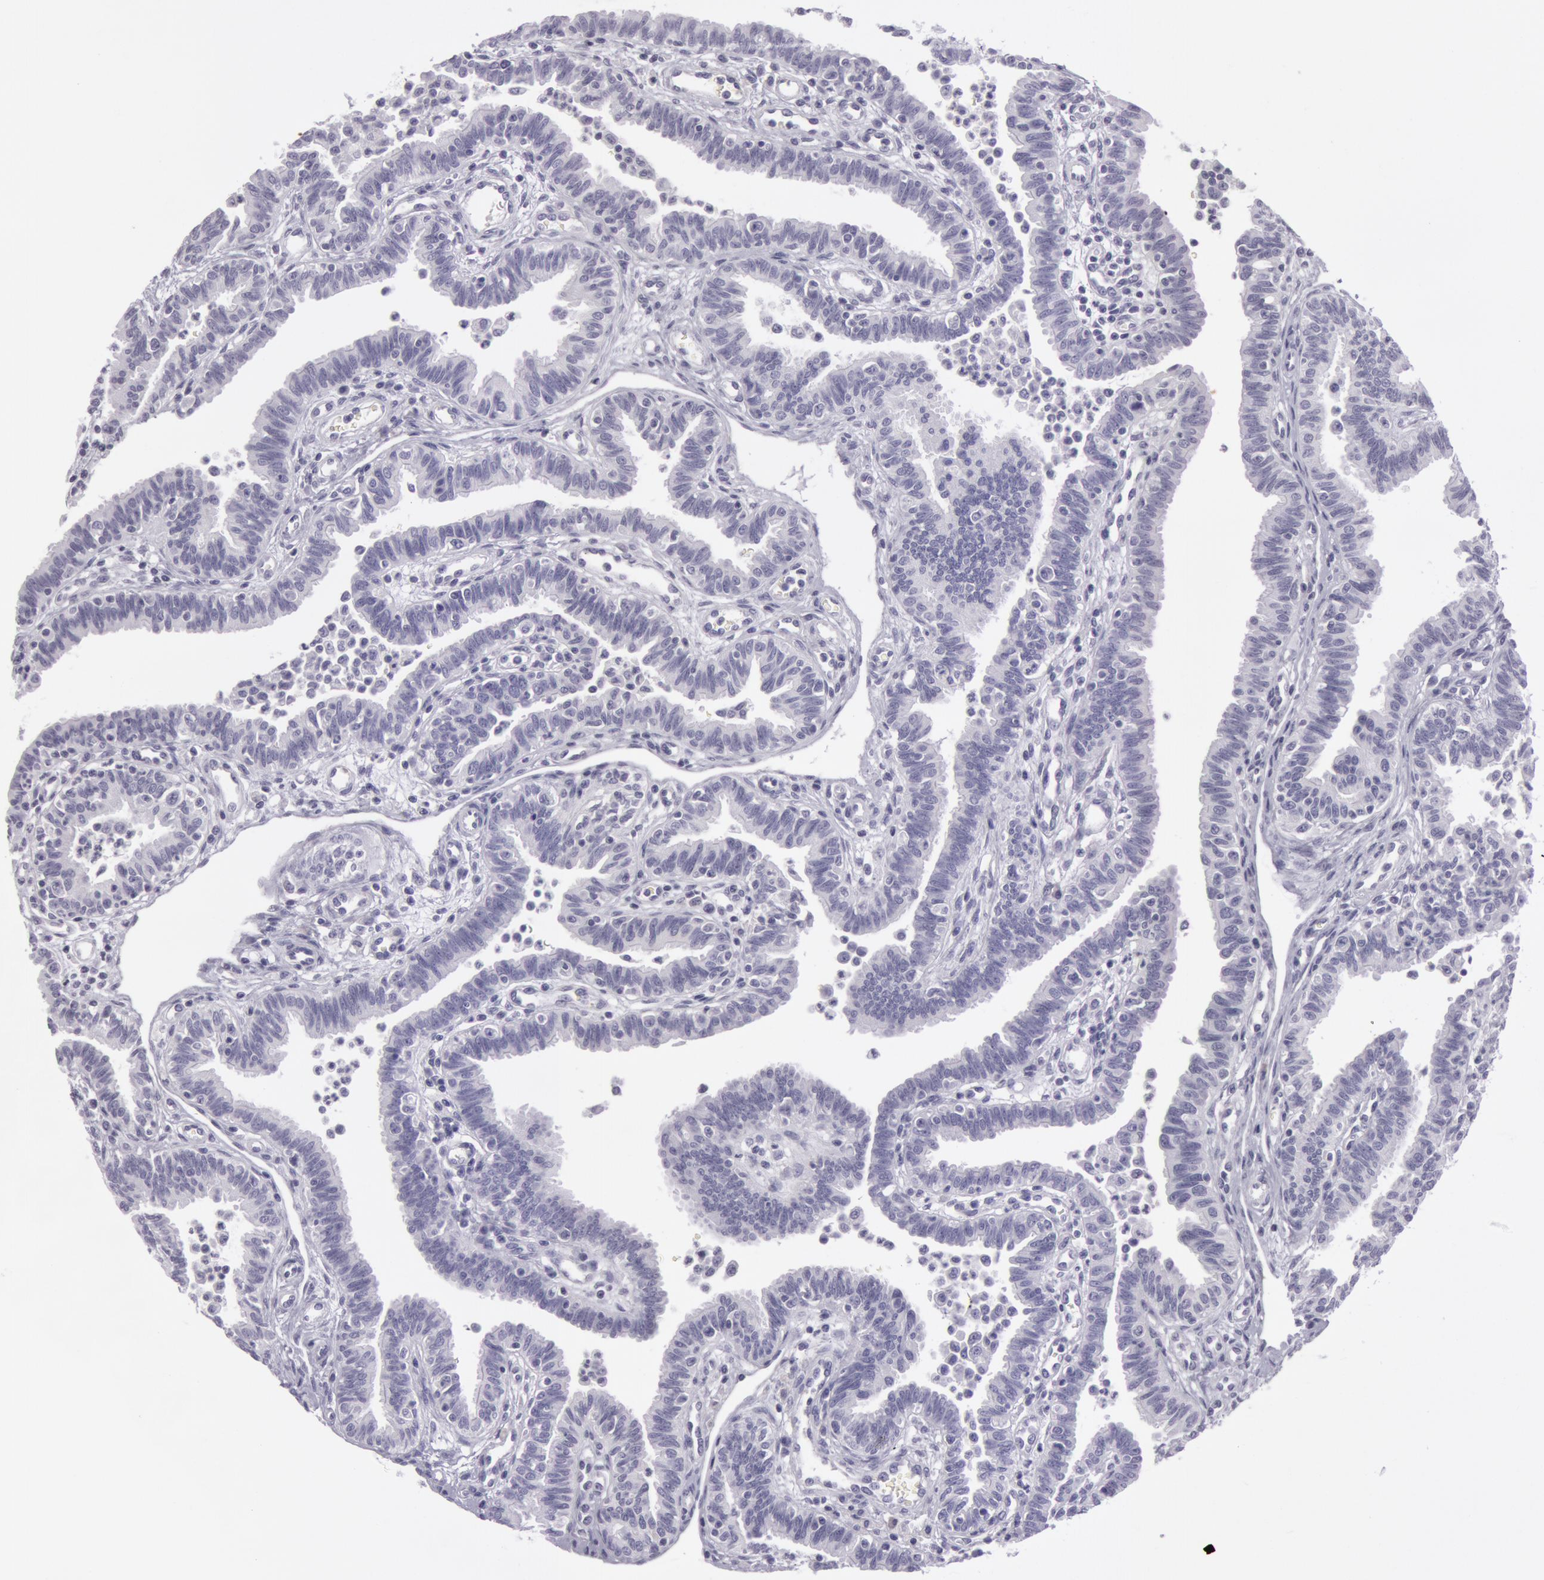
{"staining": {"intensity": "negative", "quantity": "none", "location": "none"}, "tissue": "fallopian tube", "cell_type": "Glandular cells", "image_type": "normal", "snomed": [{"axis": "morphology", "description": "Normal tissue, NOS"}, {"axis": "topography", "description": "Fallopian tube"}], "caption": "High power microscopy image of an IHC photomicrograph of normal fallopian tube, revealing no significant positivity in glandular cells.", "gene": "AMACR", "patient": {"sex": "female", "age": 36}}